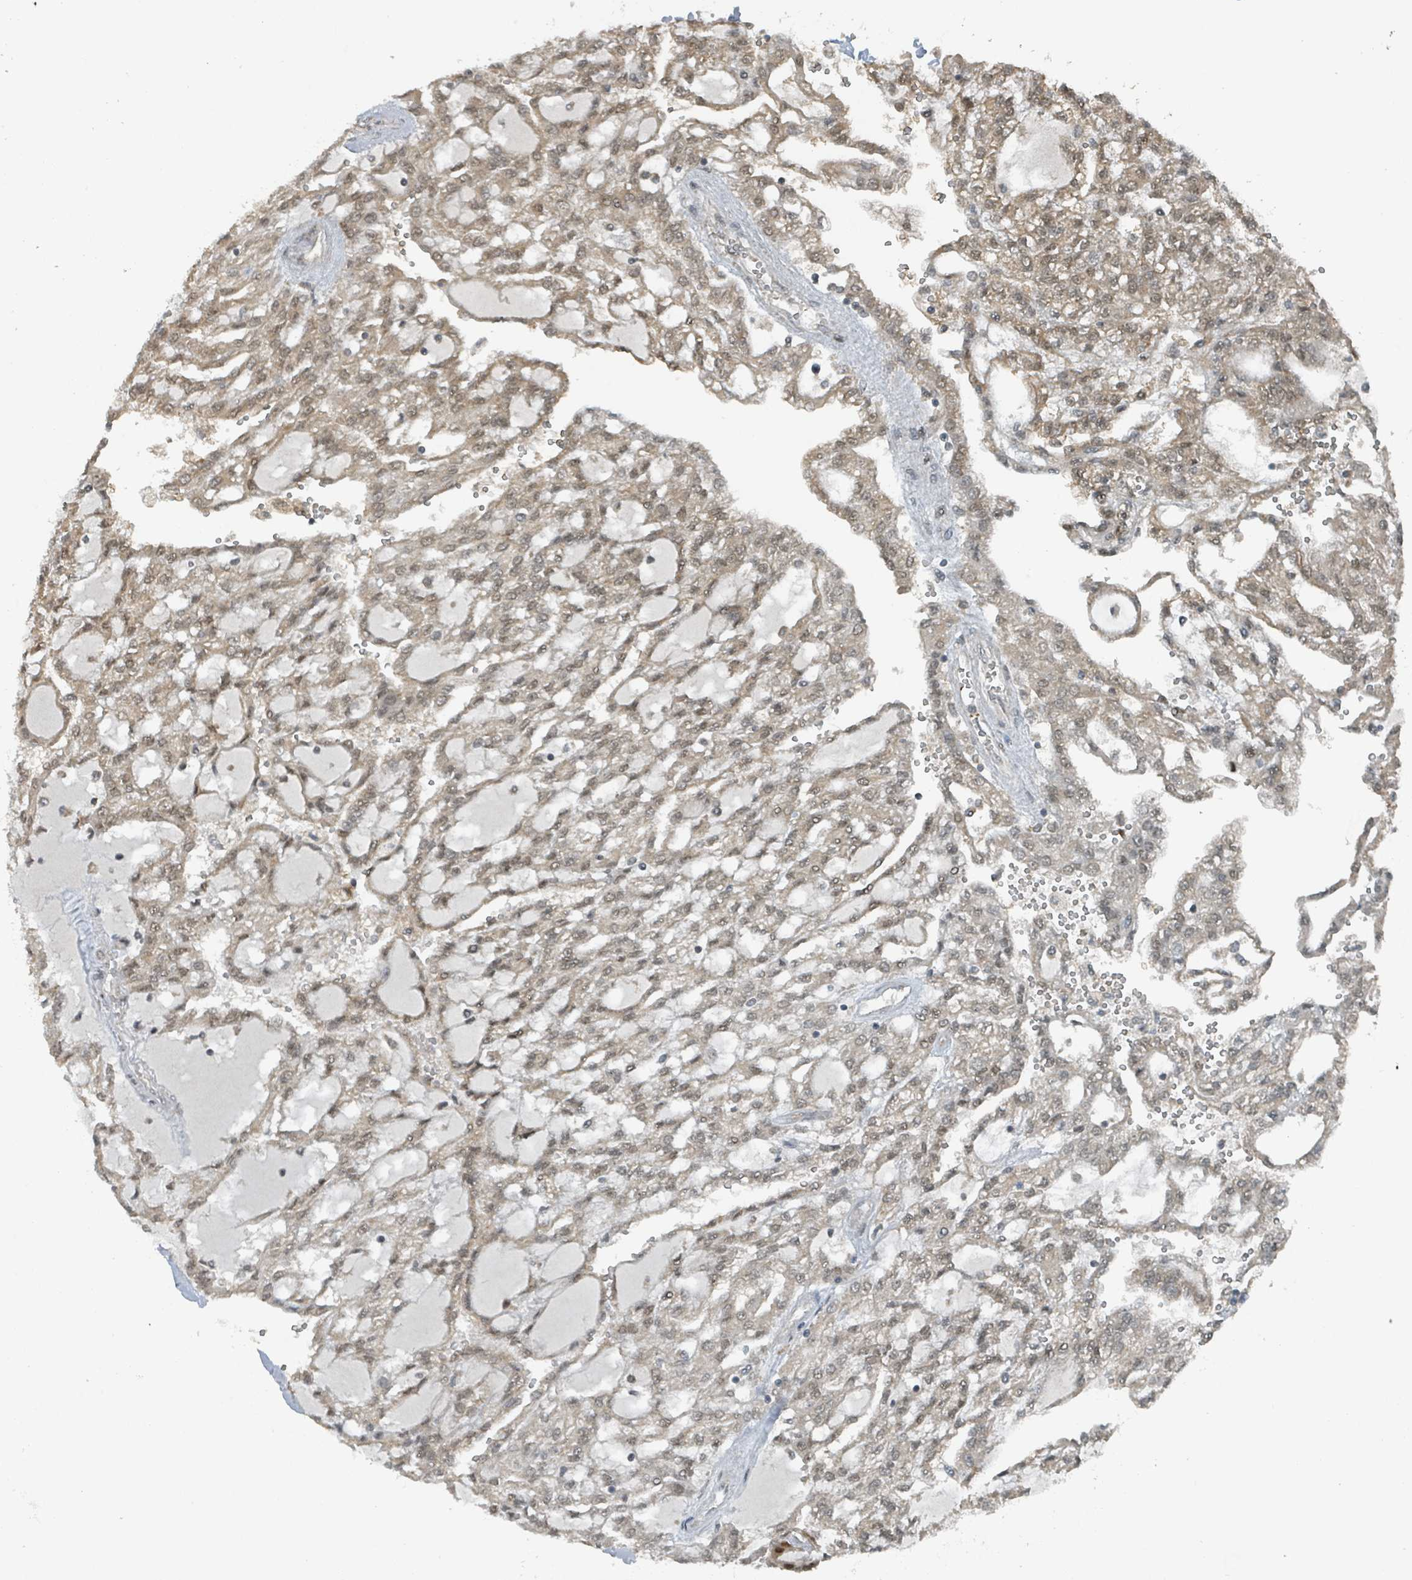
{"staining": {"intensity": "weak", "quantity": ">75%", "location": "cytoplasmic/membranous,nuclear"}, "tissue": "renal cancer", "cell_type": "Tumor cells", "image_type": "cancer", "snomed": [{"axis": "morphology", "description": "Adenocarcinoma, NOS"}, {"axis": "topography", "description": "Kidney"}], "caption": "Renal cancer (adenocarcinoma) tissue demonstrates weak cytoplasmic/membranous and nuclear staining in about >75% of tumor cells, visualized by immunohistochemistry. (brown staining indicates protein expression, while blue staining denotes nuclei).", "gene": "PHIP", "patient": {"sex": "male", "age": 63}}